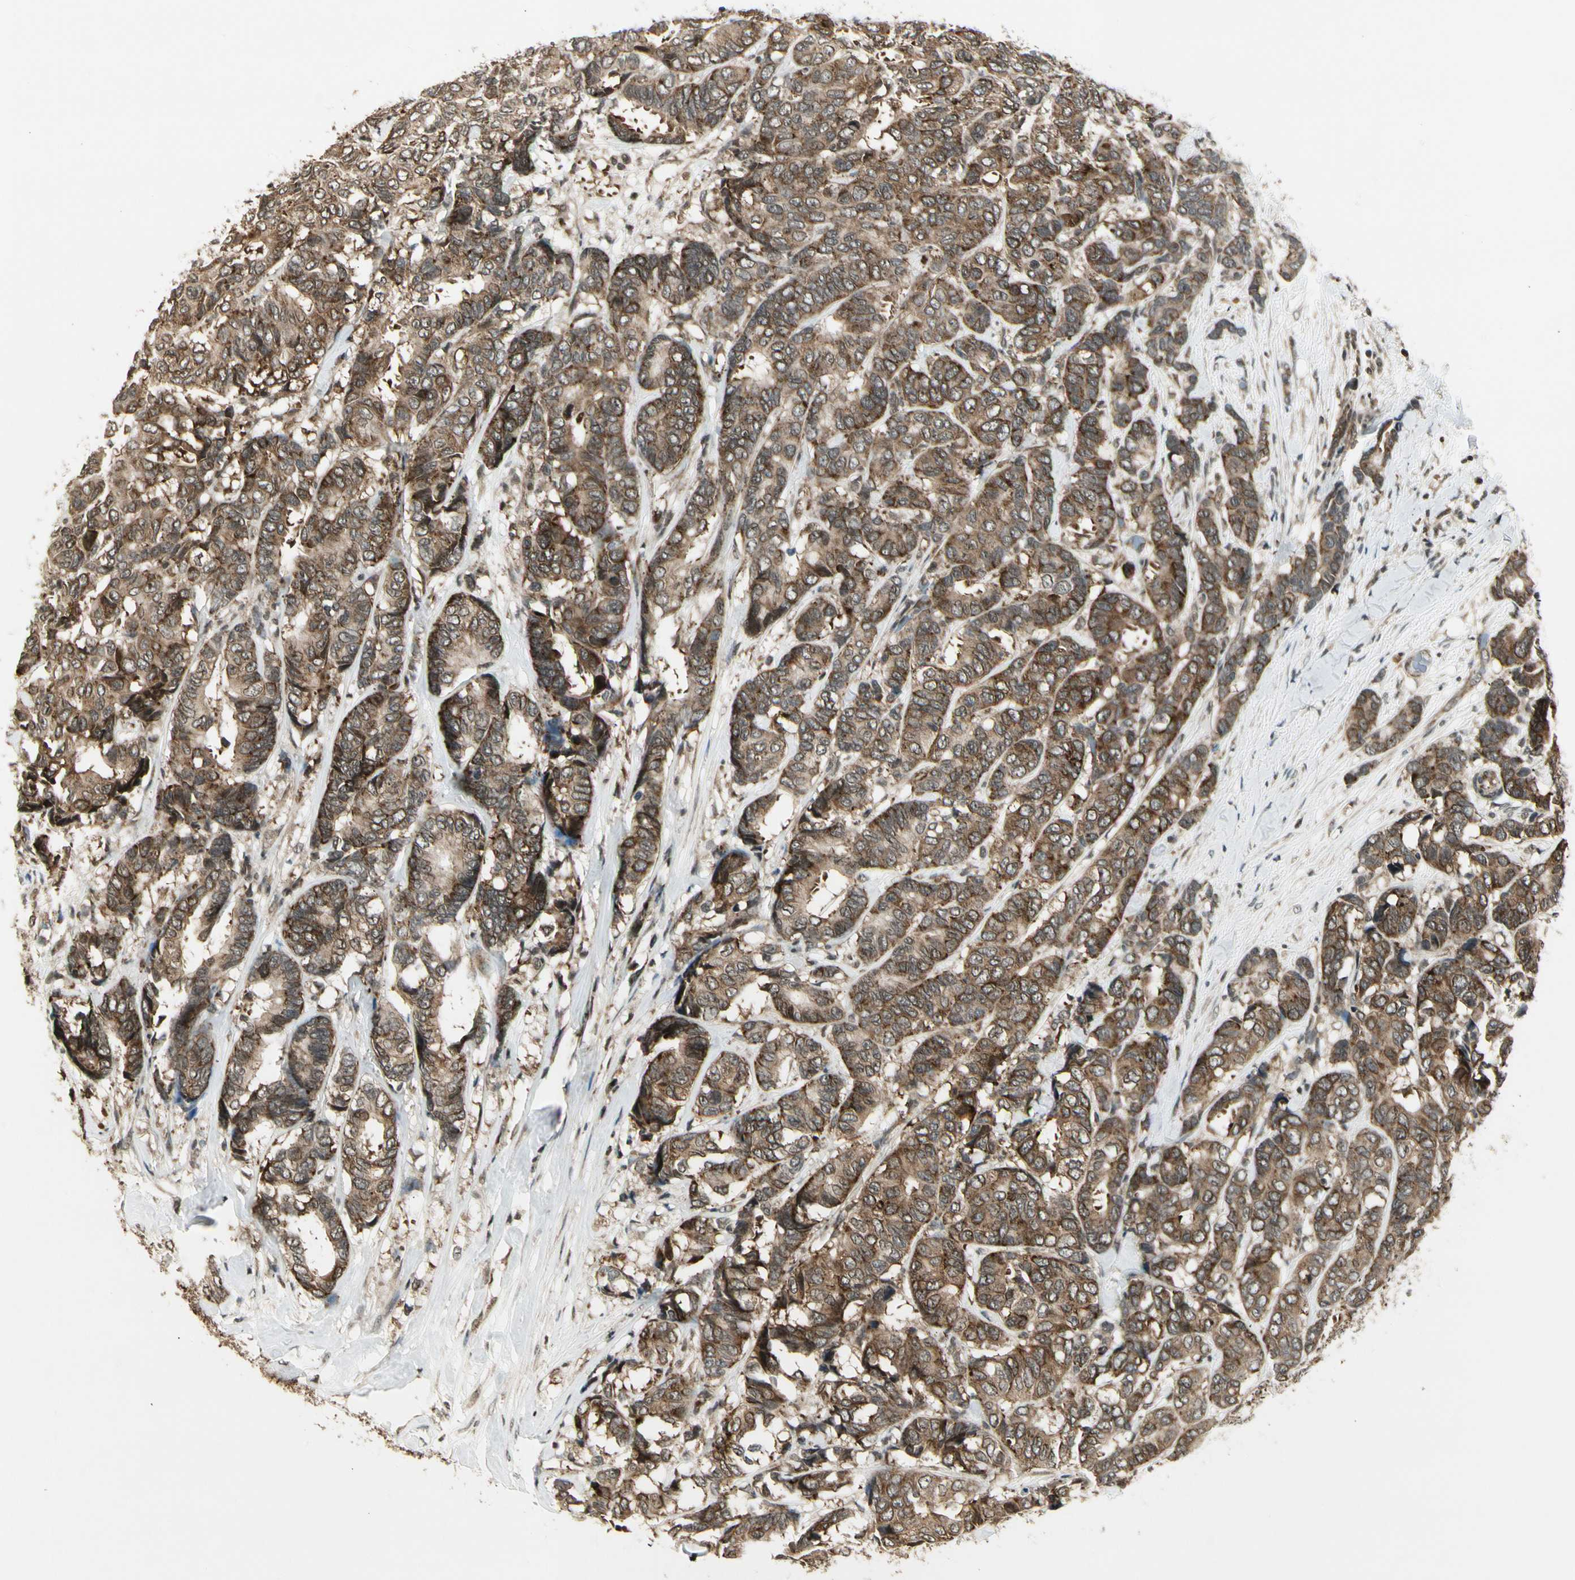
{"staining": {"intensity": "moderate", "quantity": ">75%", "location": "cytoplasmic/membranous"}, "tissue": "breast cancer", "cell_type": "Tumor cells", "image_type": "cancer", "snomed": [{"axis": "morphology", "description": "Duct carcinoma"}, {"axis": "topography", "description": "Breast"}], "caption": "Protein analysis of breast cancer (infiltrating ductal carcinoma) tissue demonstrates moderate cytoplasmic/membranous positivity in approximately >75% of tumor cells. Nuclei are stained in blue.", "gene": "SMN2", "patient": {"sex": "female", "age": 87}}